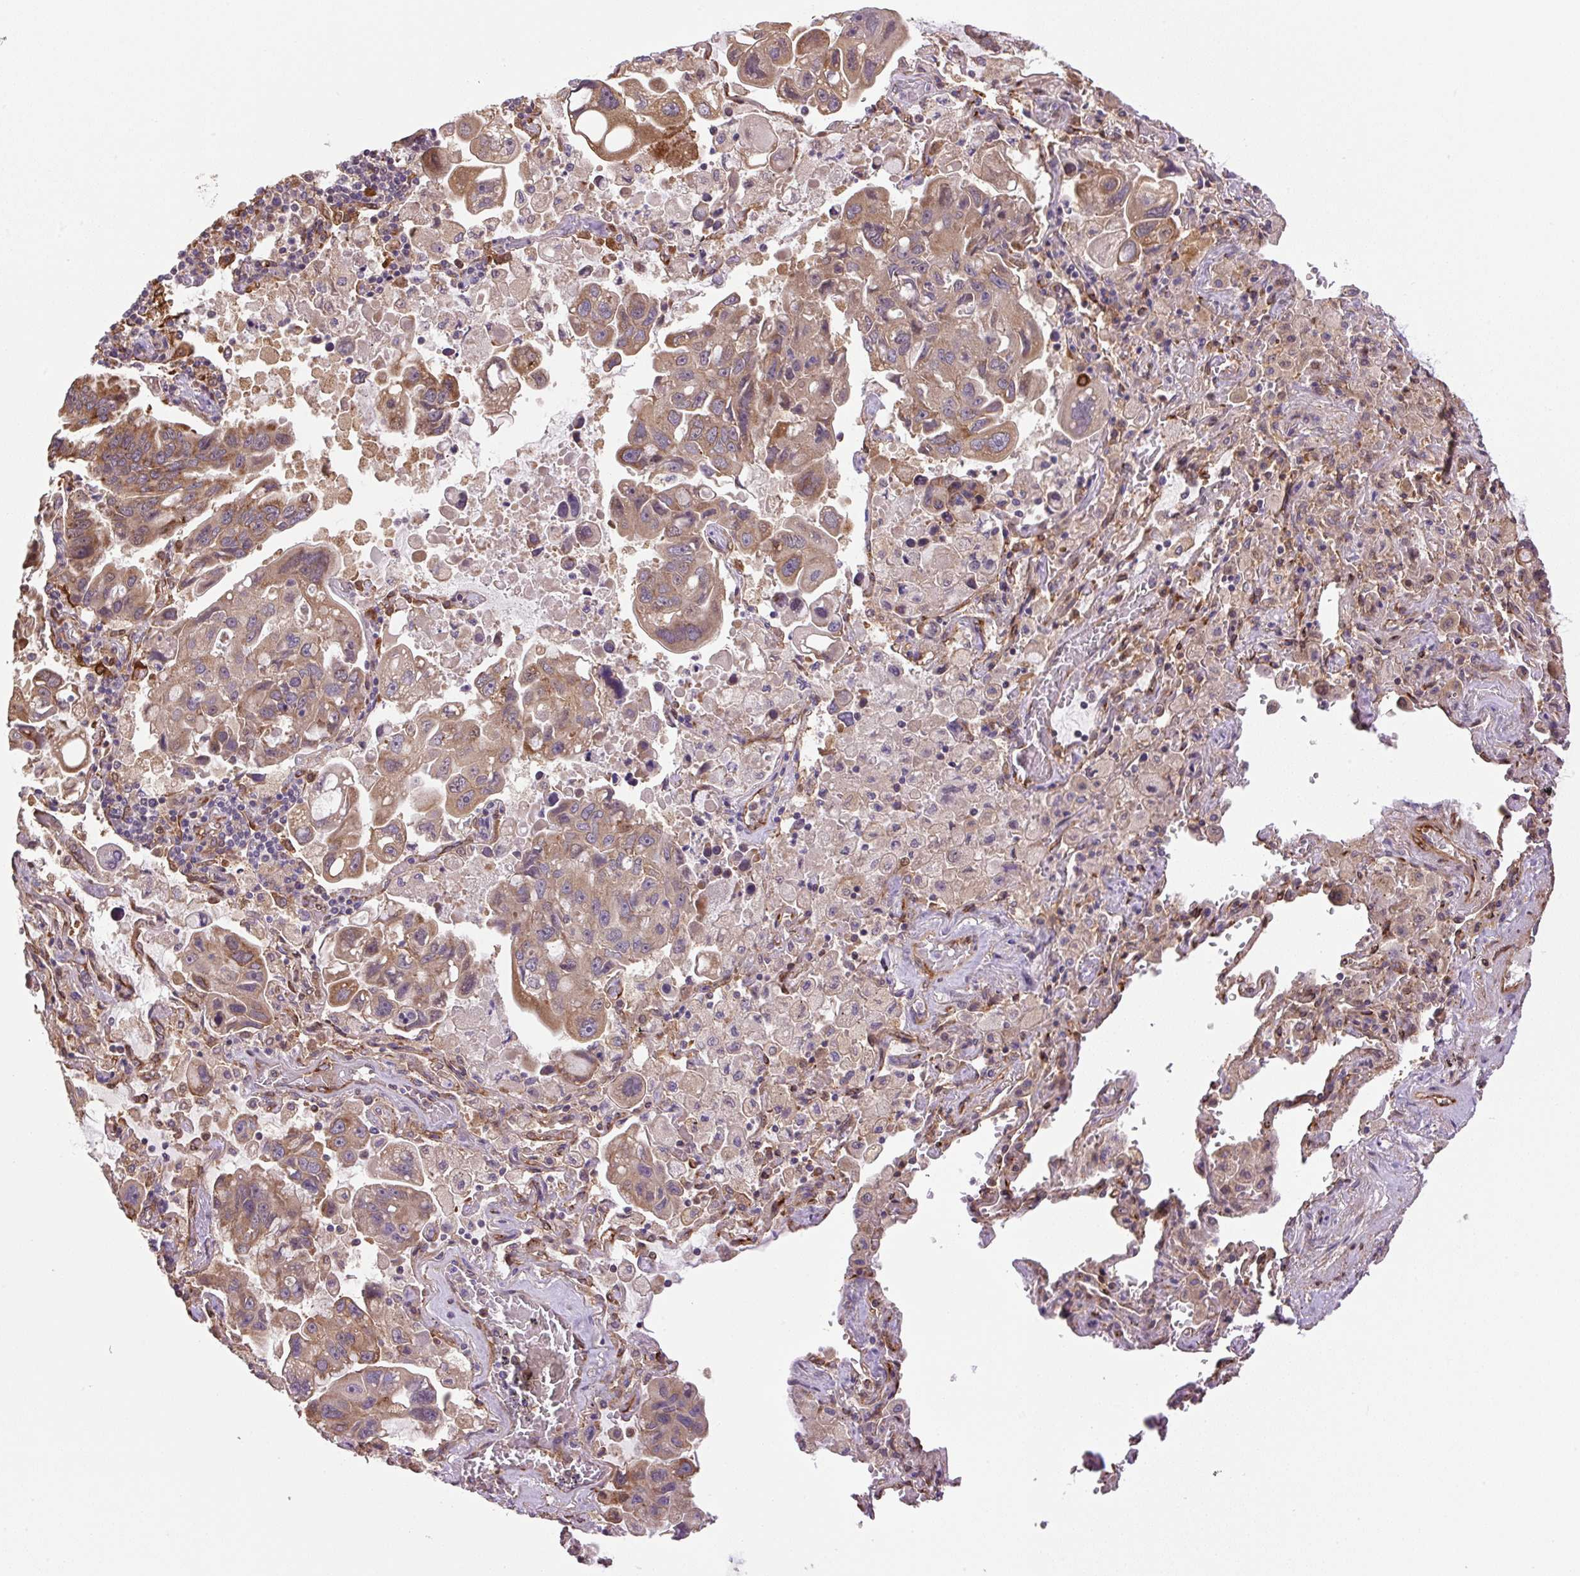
{"staining": {"intensity": "moderate", "quantity": ">75%", "location": "cytoplasmic/membranous"}, "tissue": "lung cancer", "cell_type": "Tumor cells", "image_type": "cancer", "snomed": [{"axis": "morphology", "description": "Adenocarcinoma, NOS"}, {"axis": "topography", "description": "Lung"}], "caption": "Human lung adenocarcinoma stained with a protein marker exhibits moderate staining in tumor cells.", "gene": "SEPTIN10", "patient": {"sex": "male", "age": 64}}